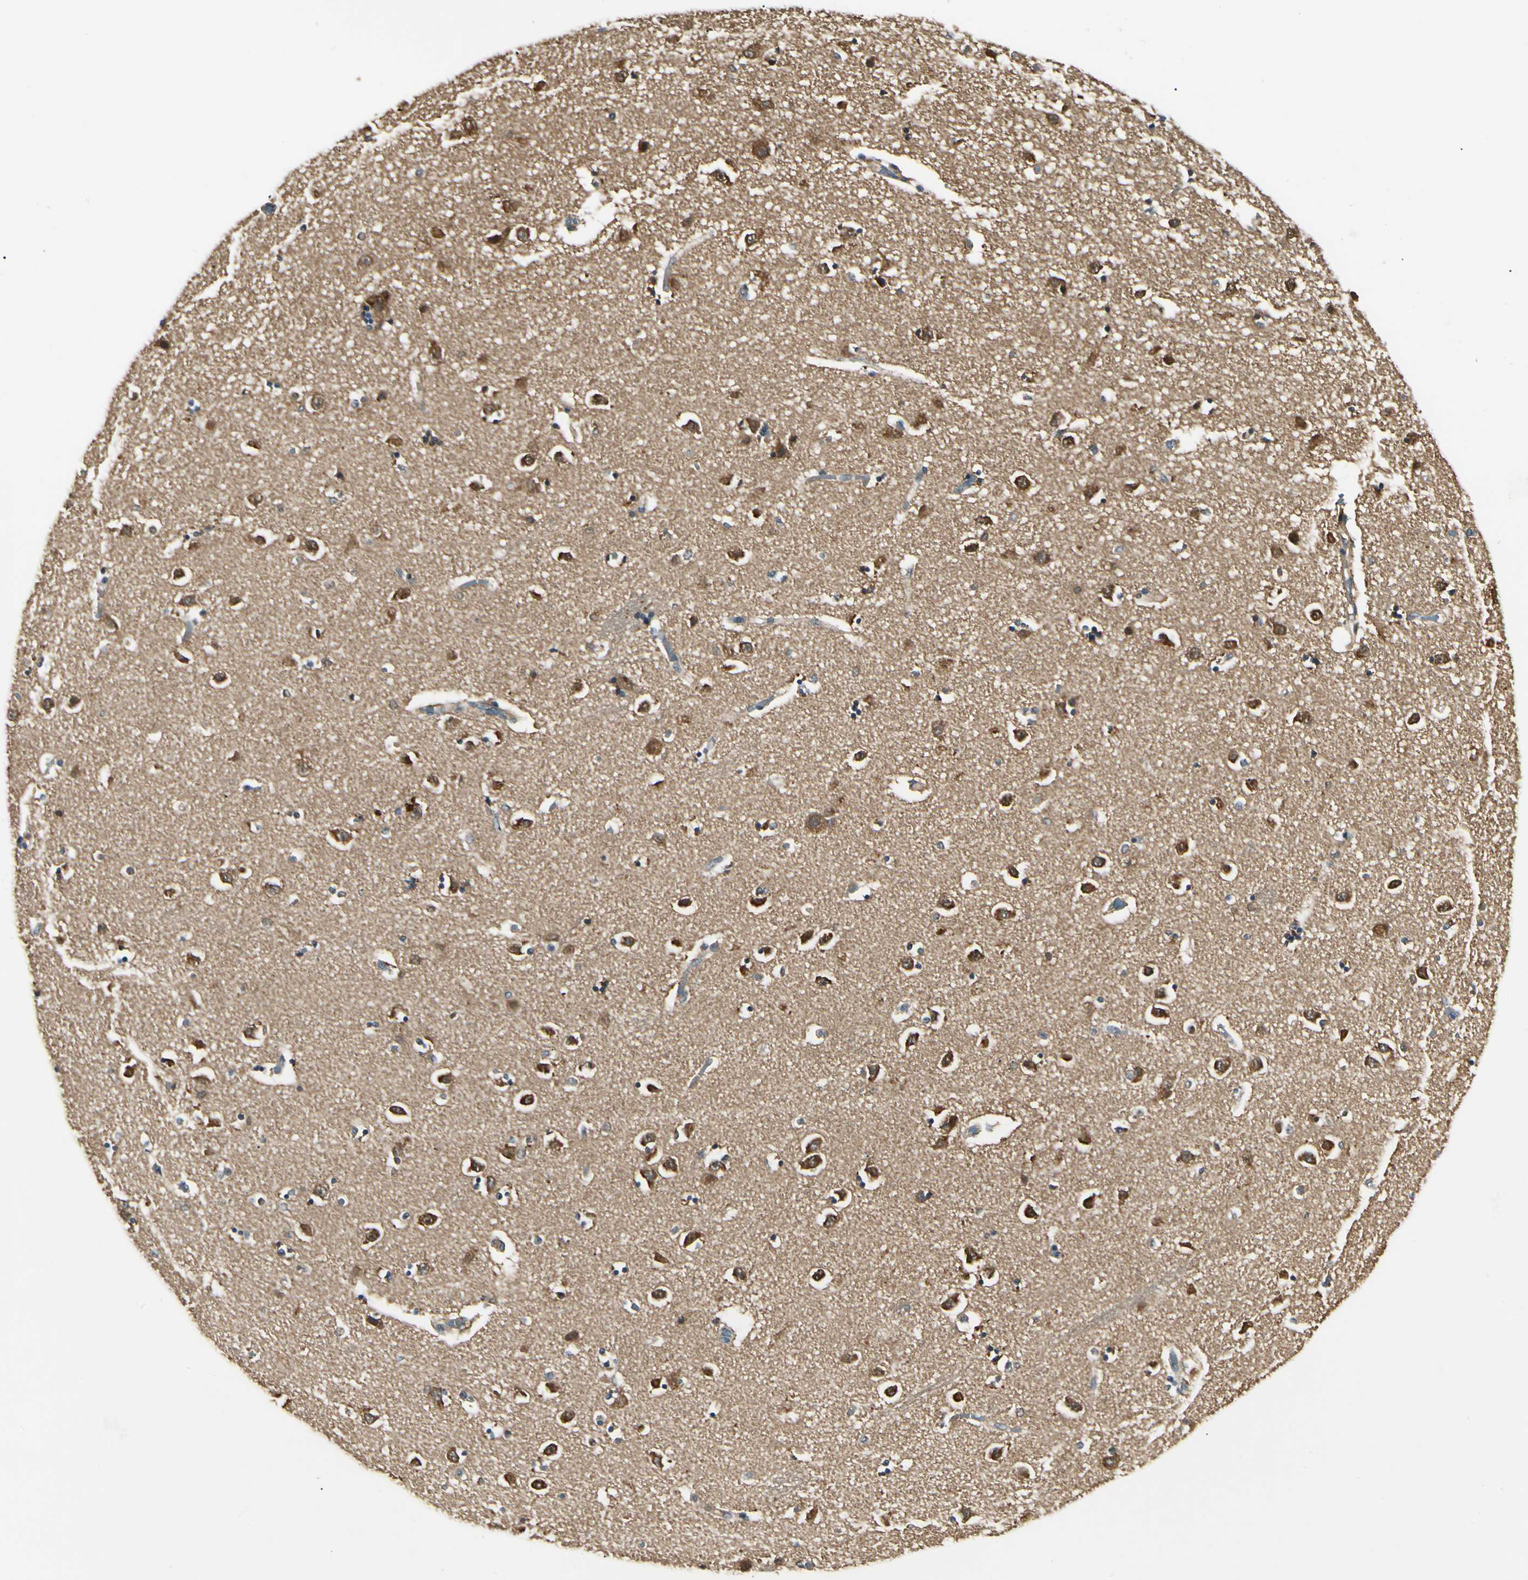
{"staining": {"intensity": "strong", "quantity": ">75%", "location": "cytoplasmic/membranous,nuclear"}, "tissue": "caudate", "cell_type": "Glial cells", "image_type": "normal", "snomed": [{"axis": "morphology", "description": "Normal tissue, NOS"}, {"axis": "topography", "description": "Lateral ventricle wall"}], "caption": "Immunohistochemical staining of normal caudate demonstrates strong cytoplasmic/membranous,nuclear protein positivity in about >75% of glial cells.", "gene": "NME1", "patient": {"sex": "female", "age": 54}}